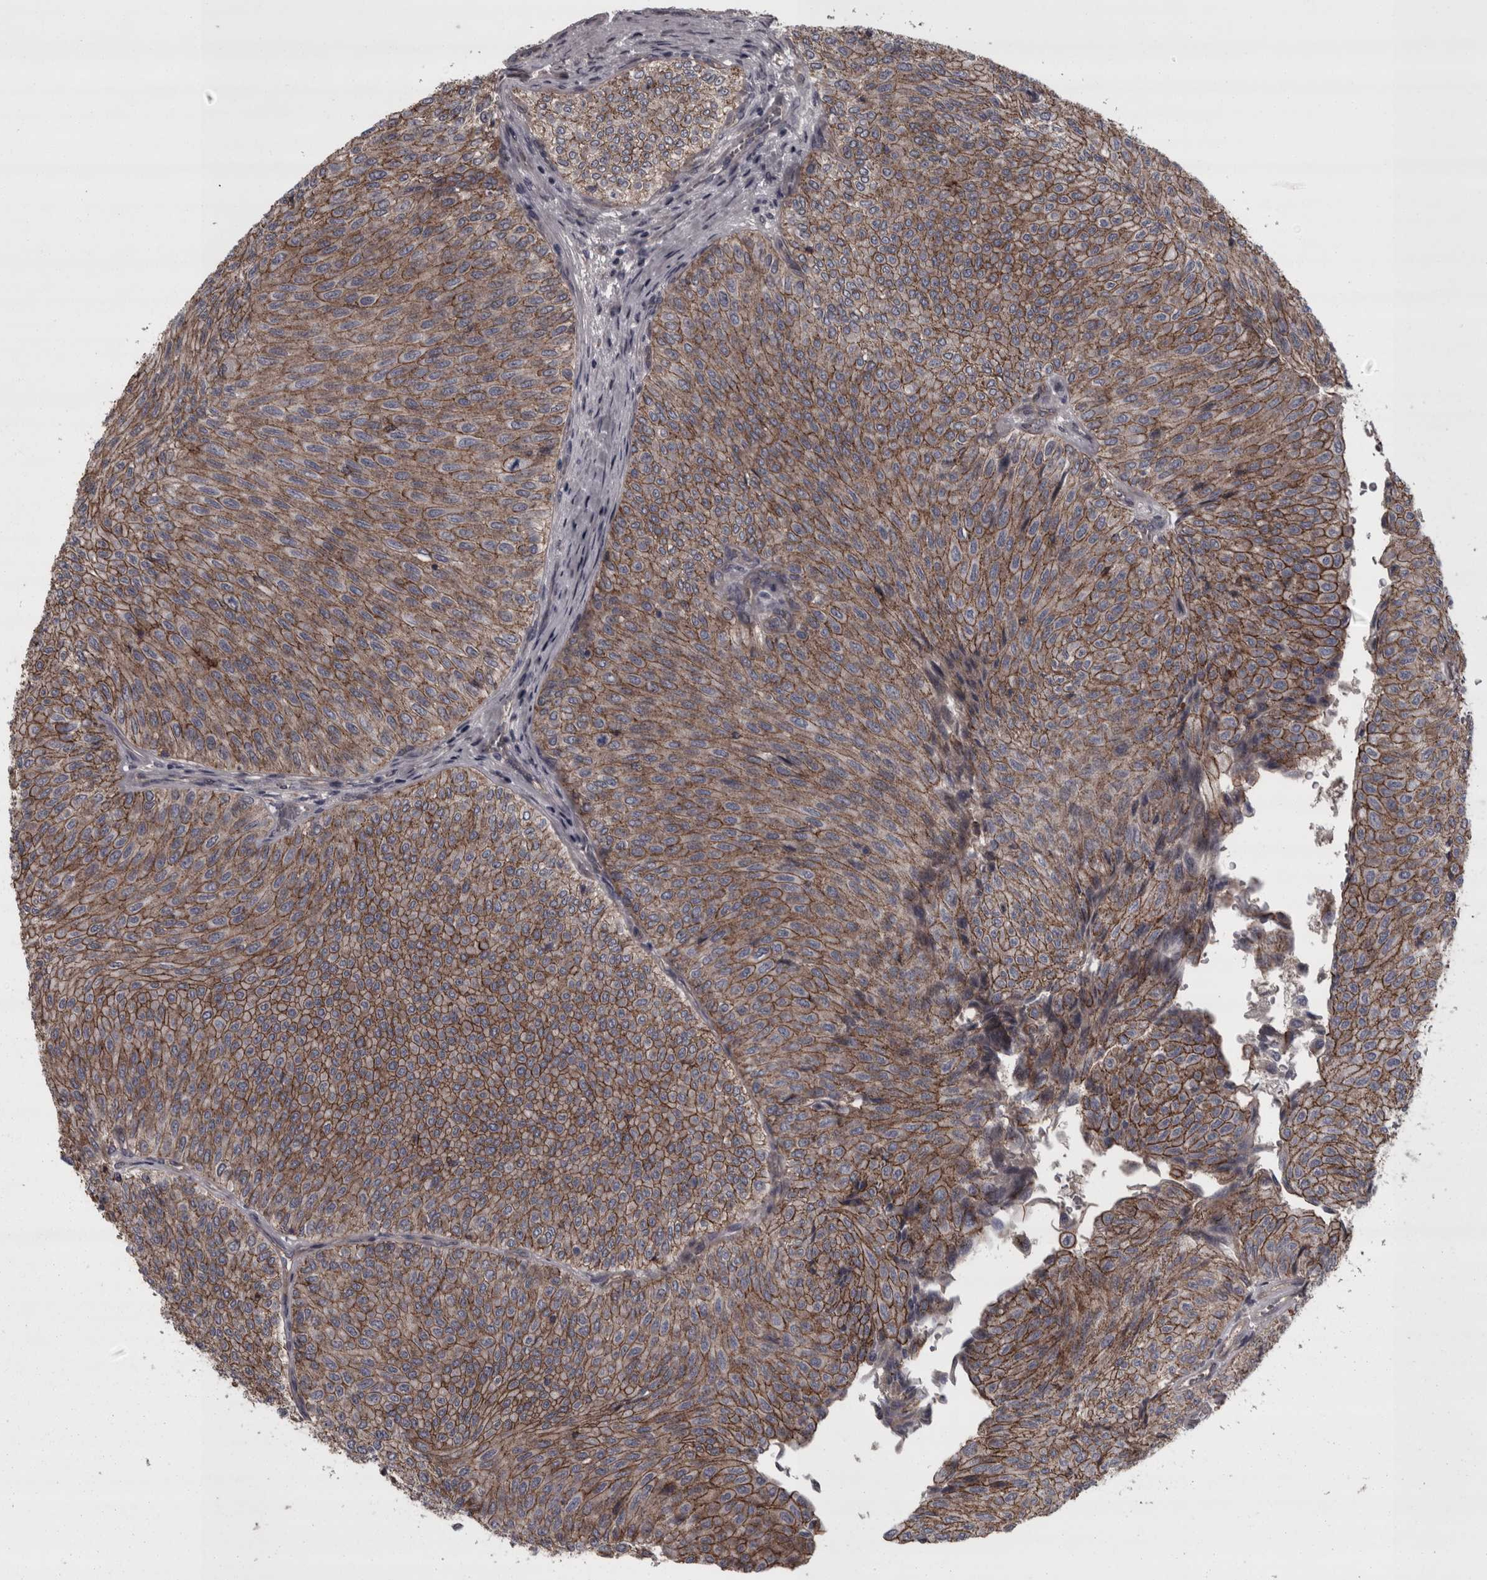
{"staining": {"intensity": "moderate", "quantity": ">75%", "location": "cytoplasmic/membranous"}, "tissue": "urothelial cancer", "cell_type": "Tumor cells", "image_type": "cancer", "snomed": [{"axis": "morphology", "description": "Urothelial carcinoma, Low grade"}, {"axis": "topography", "description": "Urinary bladder"}], "caption": "A histopathology image showing moderate cytoplasmic/membranous expression in about >75% of tumor cells in urothelial carcinoma (low-grade), as visualized by brown immunohistochemical staining.", "gene": "PCDH17", "patient": {"sex": "male", "age": 78}}